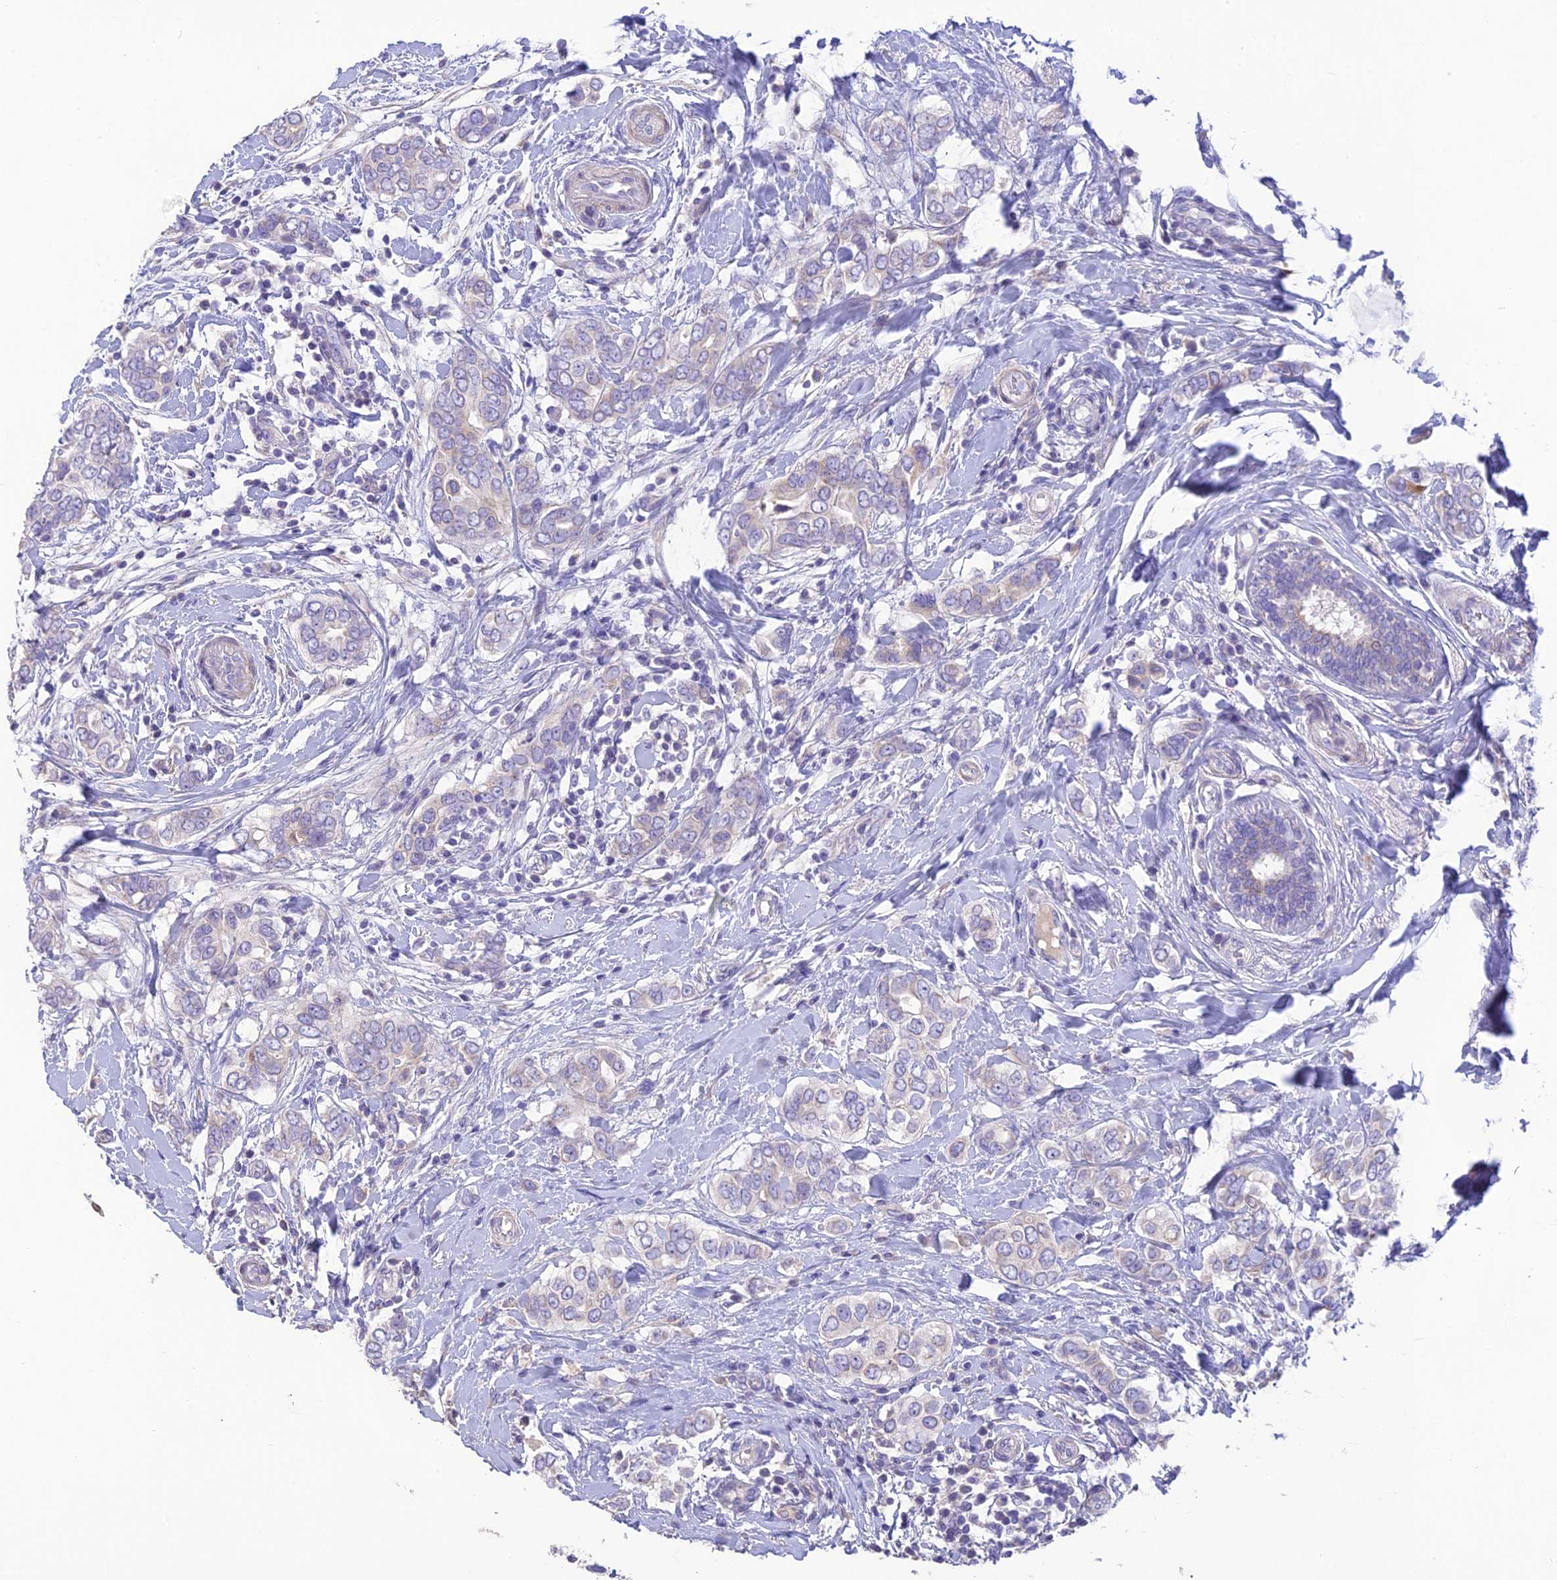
{"staining": {"intensity": "negative", "quantity": "none", "location": "none"}, "tissue": "breast cancer", "cell_type": "Tumor cells", "image_type": "cancer", "snomed": [{"axis": "morphology", "description": "Lobular carcinoma"}, {"axis": "topography", "description": "Breast"}], "caption": "Human breast cancer (lobular carcinoma) stained for a protein using immunohistochemistry (IHC) reveals no staining in tumor cells.", "gene": "HSD17B2", "patient": {"sex": "female", "age": 51}}